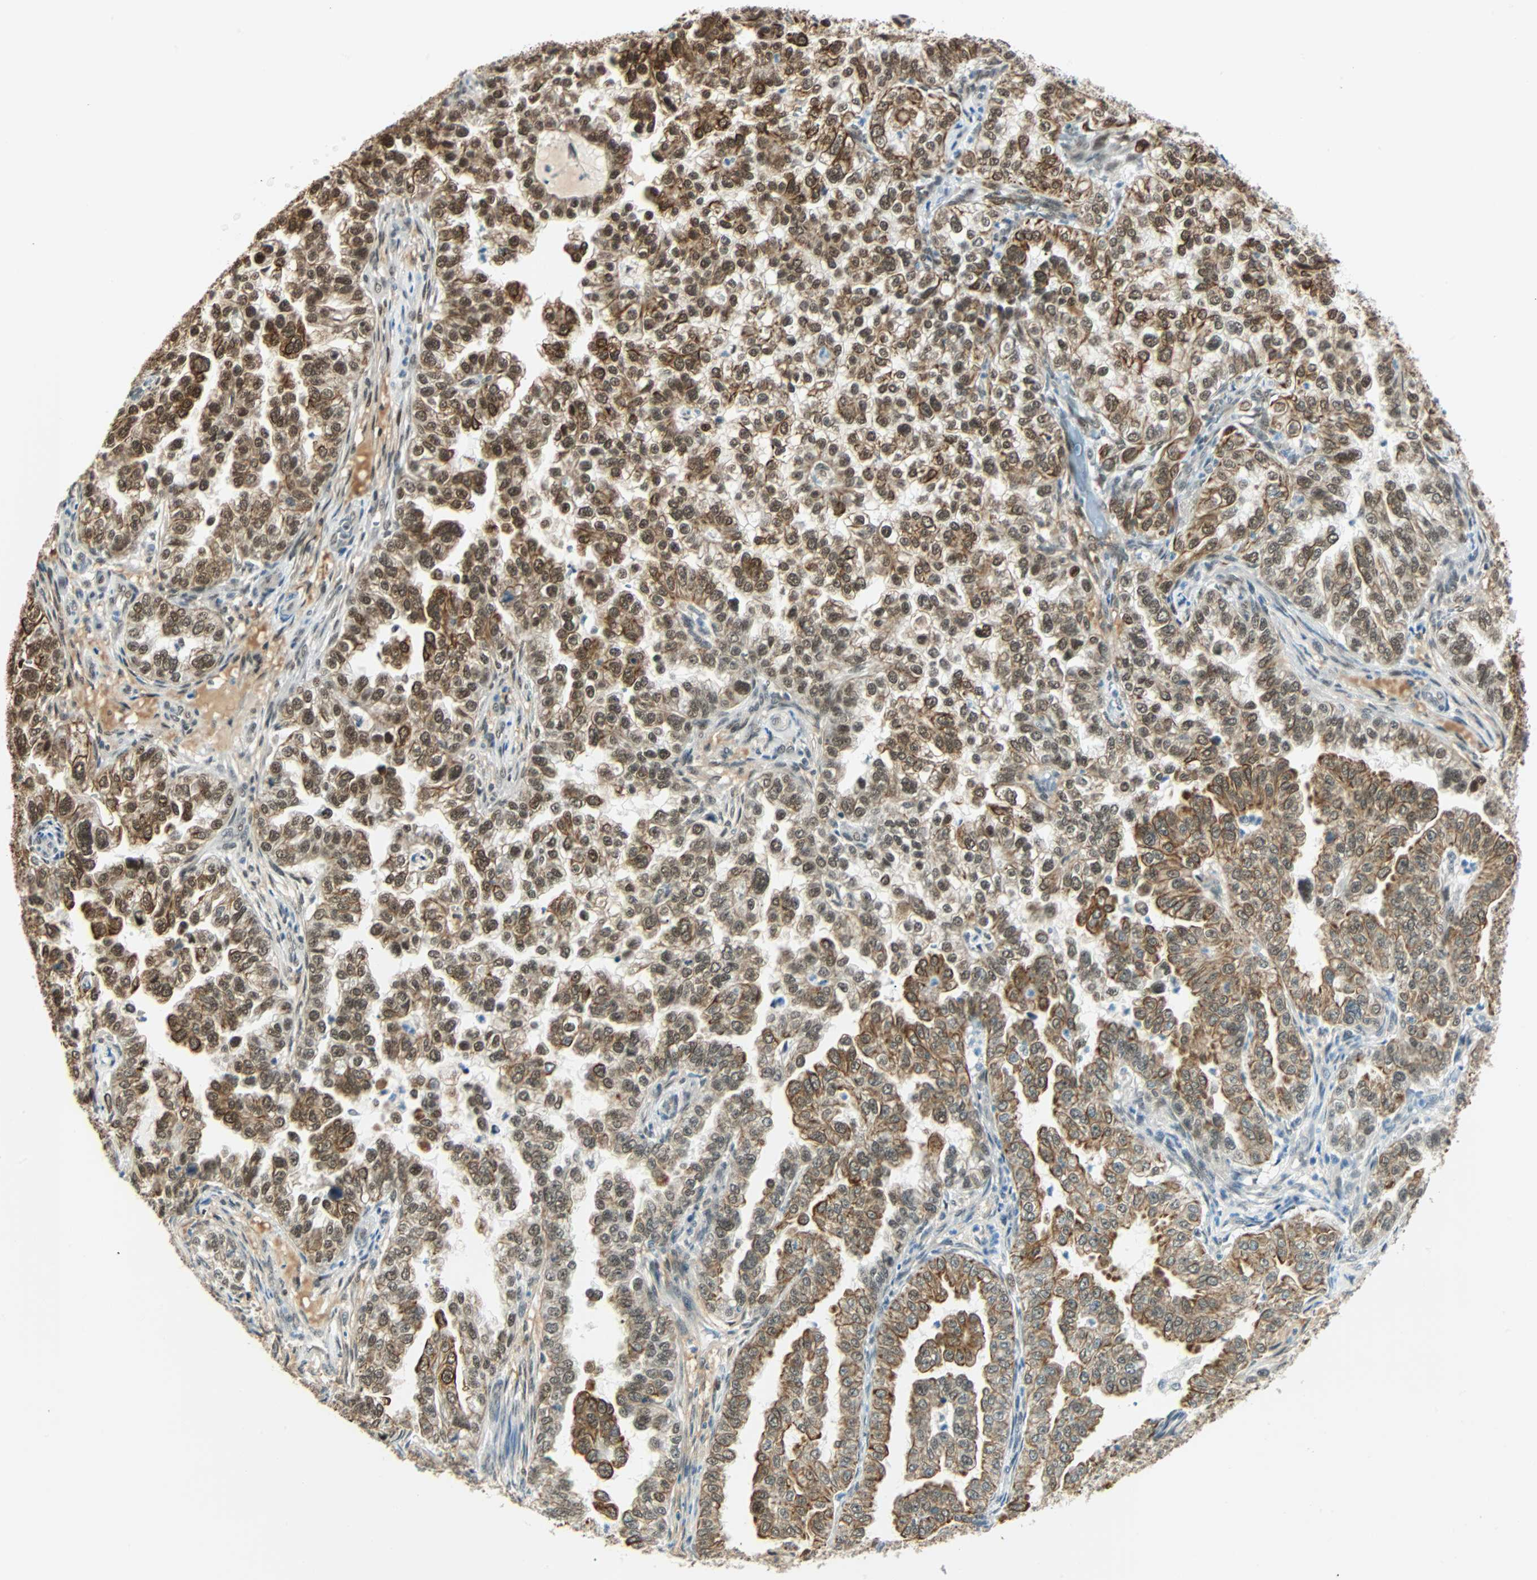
{"staining": {"intensity": "strong", "quantity": ">75%", "location": "cytoplasmic/membranous,nuclear"}, "tissue": "endometrial cancer", "cell_type": "Tumor cells", "image_type": "cancer", "snomed": [{"axis": "morphology", "description": "Adenocarcinoma, NOS"}, {"axis": "topography", "description": "Endometrium"}], "caption": "Endometrial adenocarcinoma stained for a protein exhibits strong cytoplasmic/membranous and nuclear positivity in tumor cells.", "gene": "NELFE", "patient": {"sex": "female", "age": 85}}